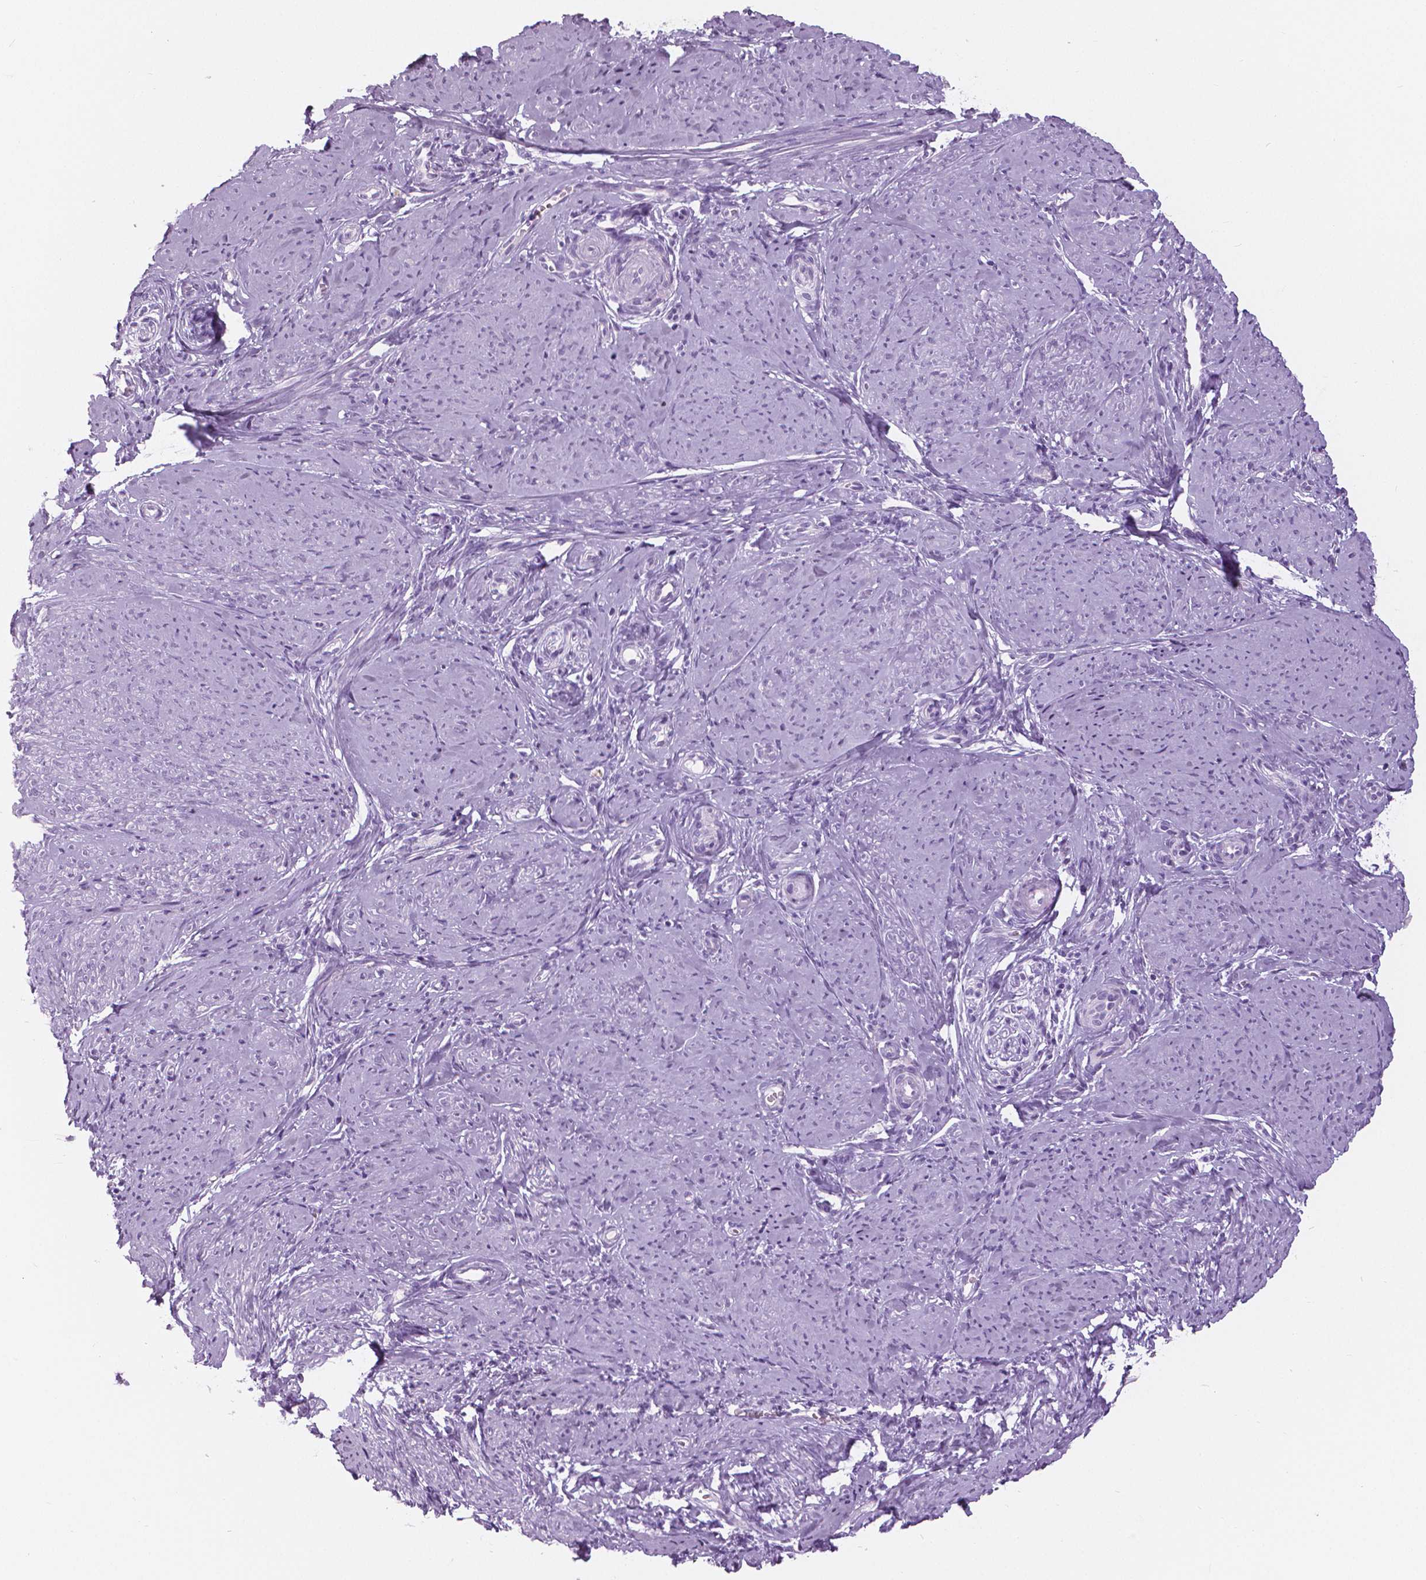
{"staining": {"intensity": "negative", "quantity": "none", "location": "none"}, "tissue": "smooth muscle", "cell_type": "Smooth muscle cells", "image_type": "normal", "snomed": [{"axis": "morphology", "description": "Normal tissue, NOS"}, {"axis": "topography", "description": "Smooth muscle"}], "caption": "The histopathology image displays no significant expression in smooth muscle cells of smooth muscle. (DAB immunohistochemistry (IHC) with hematoxylin counter stain).", "gene": "SFTPD", "patient": {"sex": "female", "age": 48}}